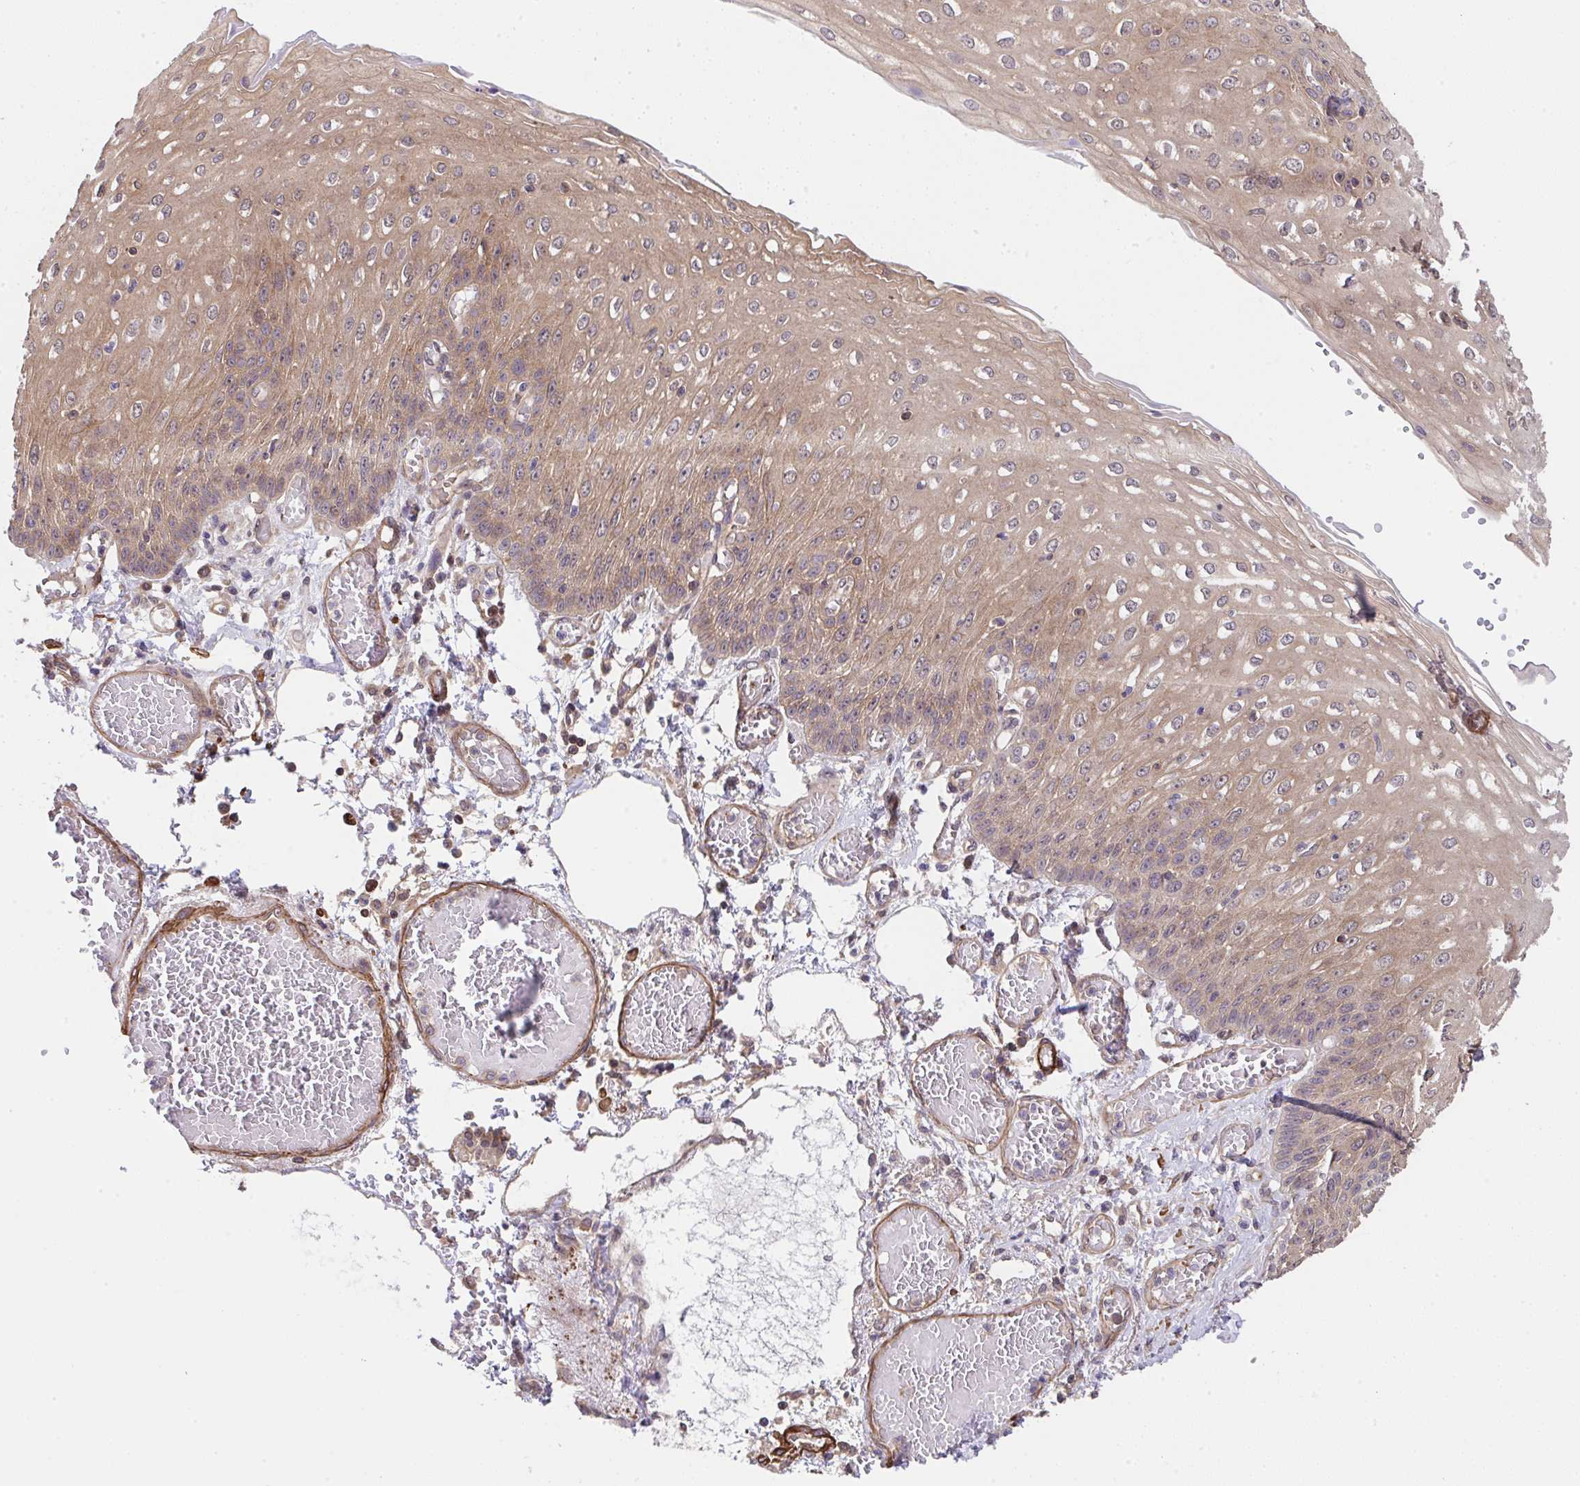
{"staining": {"intensity": "moderate", "quantity": ">75%", "location": "cytoplasmic/membranous"}, "tissue": "esophagus", "cell_type": "Squamous epithelial cells", "image_type": "normal", "snomed": [{"axis": "morphology", "description": "Normal tissue, NOS"}, {"axis": "morphology", "description": "Adenocarcinoma, NOS"}, {"axis": "topography", "description": "Esophagus"}], "caption": "Brown immunohistochemical staining in normal human esophagus displays moderate cytoplasmic/membranous staining in approximately >75% of squamous epithelial cells. (DAB (3,3'-diaminobenzidine) IHC with brightfield microscopy, high magnification).", "gene": "ZNF696", "patient": {"sex": "male", "age": 81}}